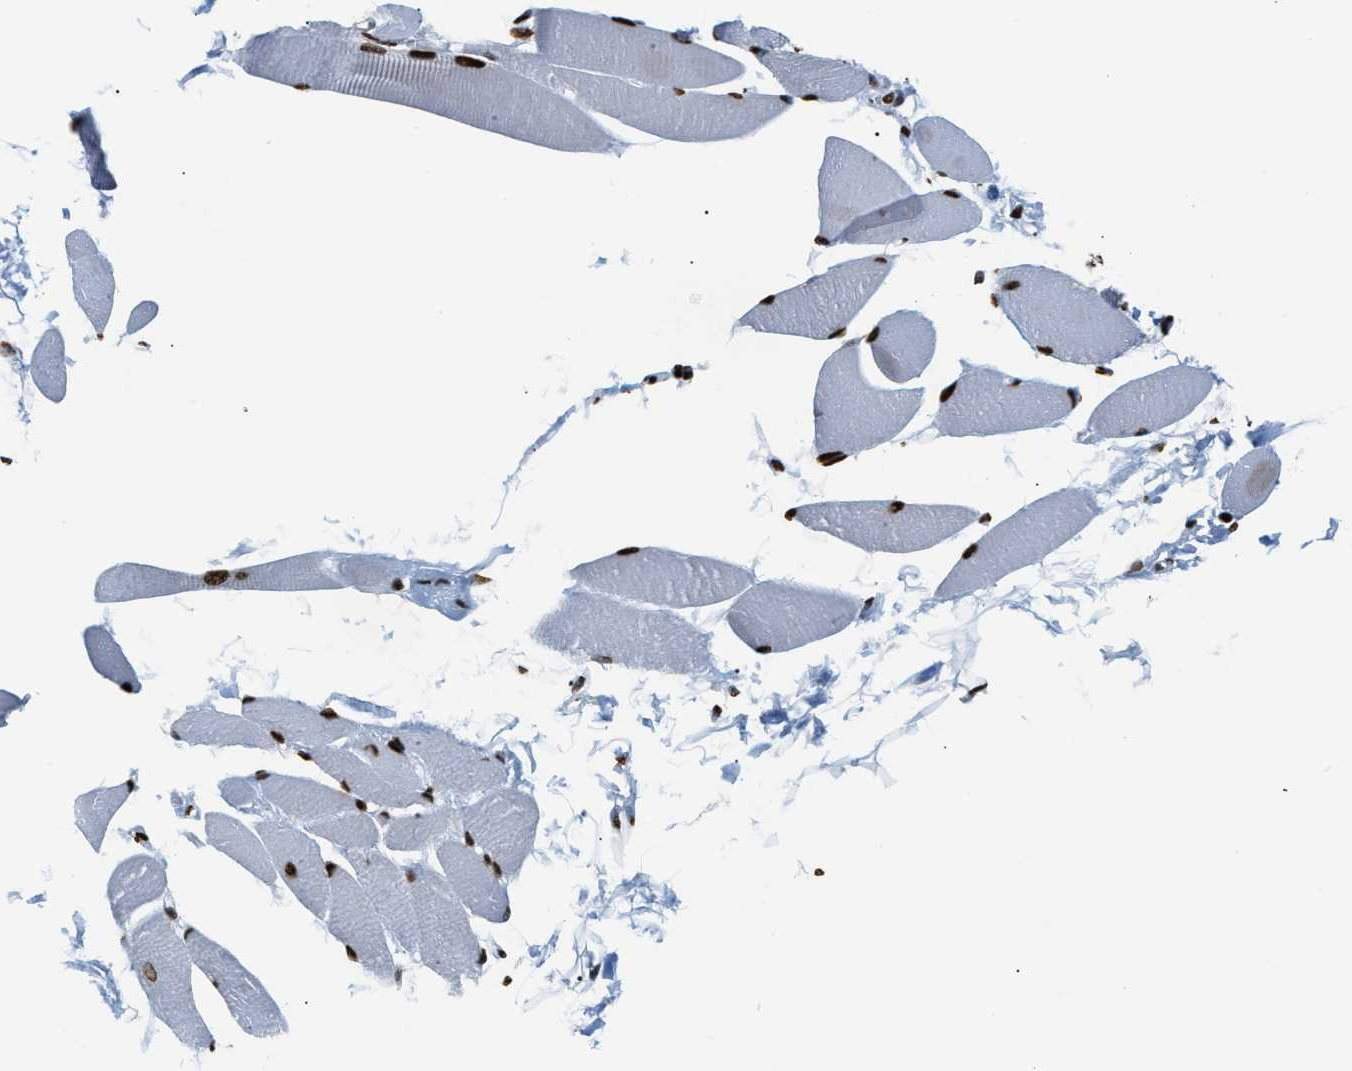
{"staining": {"intensity": "strong", "quantity": ">75%", "location": "nuclear"}, "tissue": "skeletal muscle", "cell_type": "Myocytes", "image_type": "normal", "snomed": [{"axis": "morphology", "description": "Normal tissue, NOS"}, {"axis": "topography", "description": "Skeletal muscle"}, {"axis": "topography", "description": "Oral tissue"}, {"axis": "topography", "description": "Peripheral nerve tissue"}], "caption": "Immunohistochemical staining of unremarkable human skeletal muscle exhibits >75% levels of strong nuclear protein expression in about >75% of myocytes.", "gene": "HNRNPM", "patient": {"sex": "female", "age": 84}}